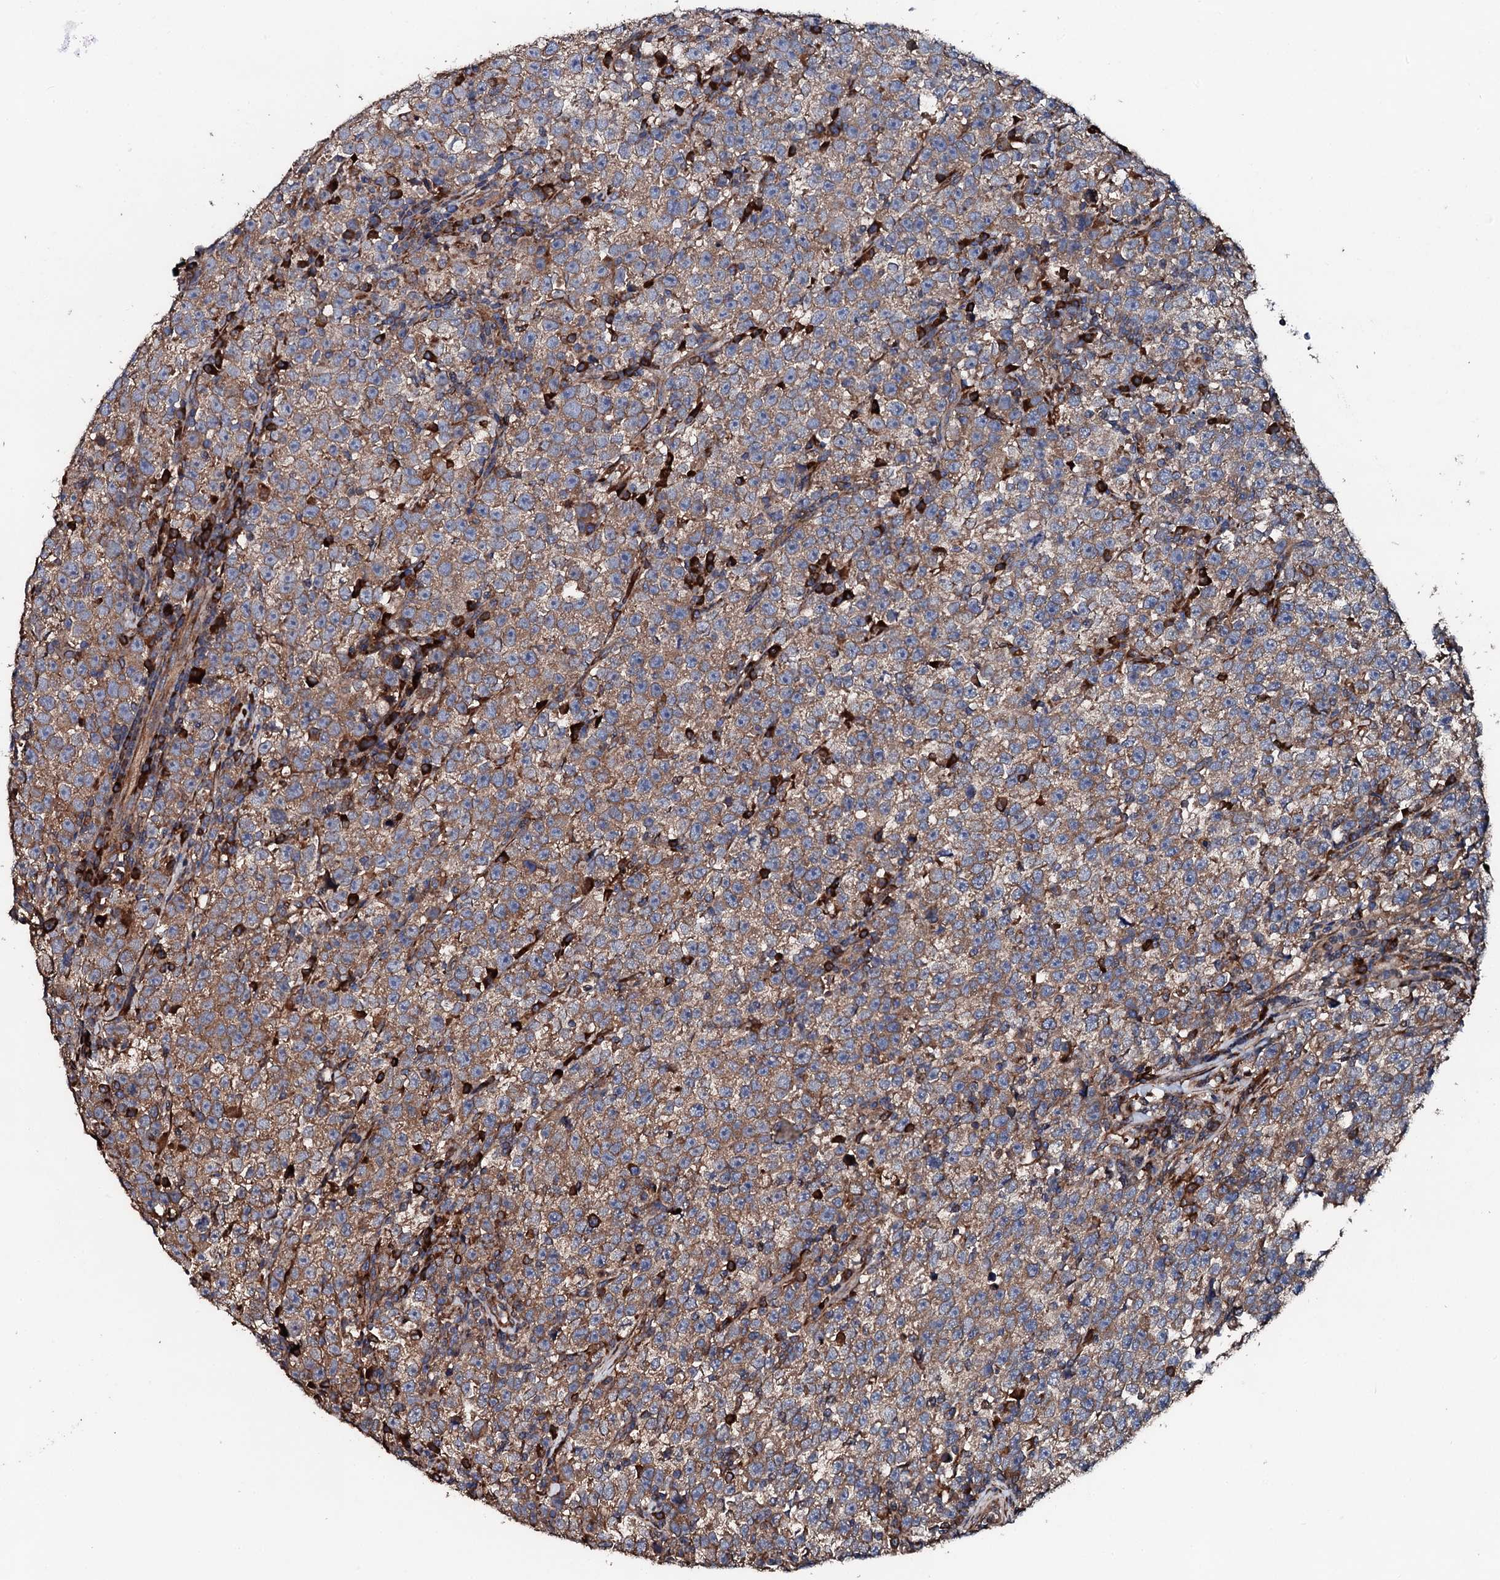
{"staining": {"intensity": "moderate", "quantity": ">75%", "location": "cytoplasmic/membranous"}, "tissue": "testis cancer", "cell_type": "Tumor cells", "image_type": "cancer", "snomed": [{"axis": "morphology", "description": "Normal tissue, NOS"}, {"axis": "morphology", "description": "Seminoma, NOS"}, {"axis": "topography", "description": "Testis"}], "caption": "IHC of human seminoma (testis) shows medium levels of moderate cytoplasmic/membranous staining in about >75% of tumor cells. The staining is performed using DAB (3,3'-diaminobenzidine) brown chromogen to label protein expression. The nuclei are counter-stained blue using hematoxylin.", "gene": "CKAP5", "patient": {"sex": "male", "age": 43}}